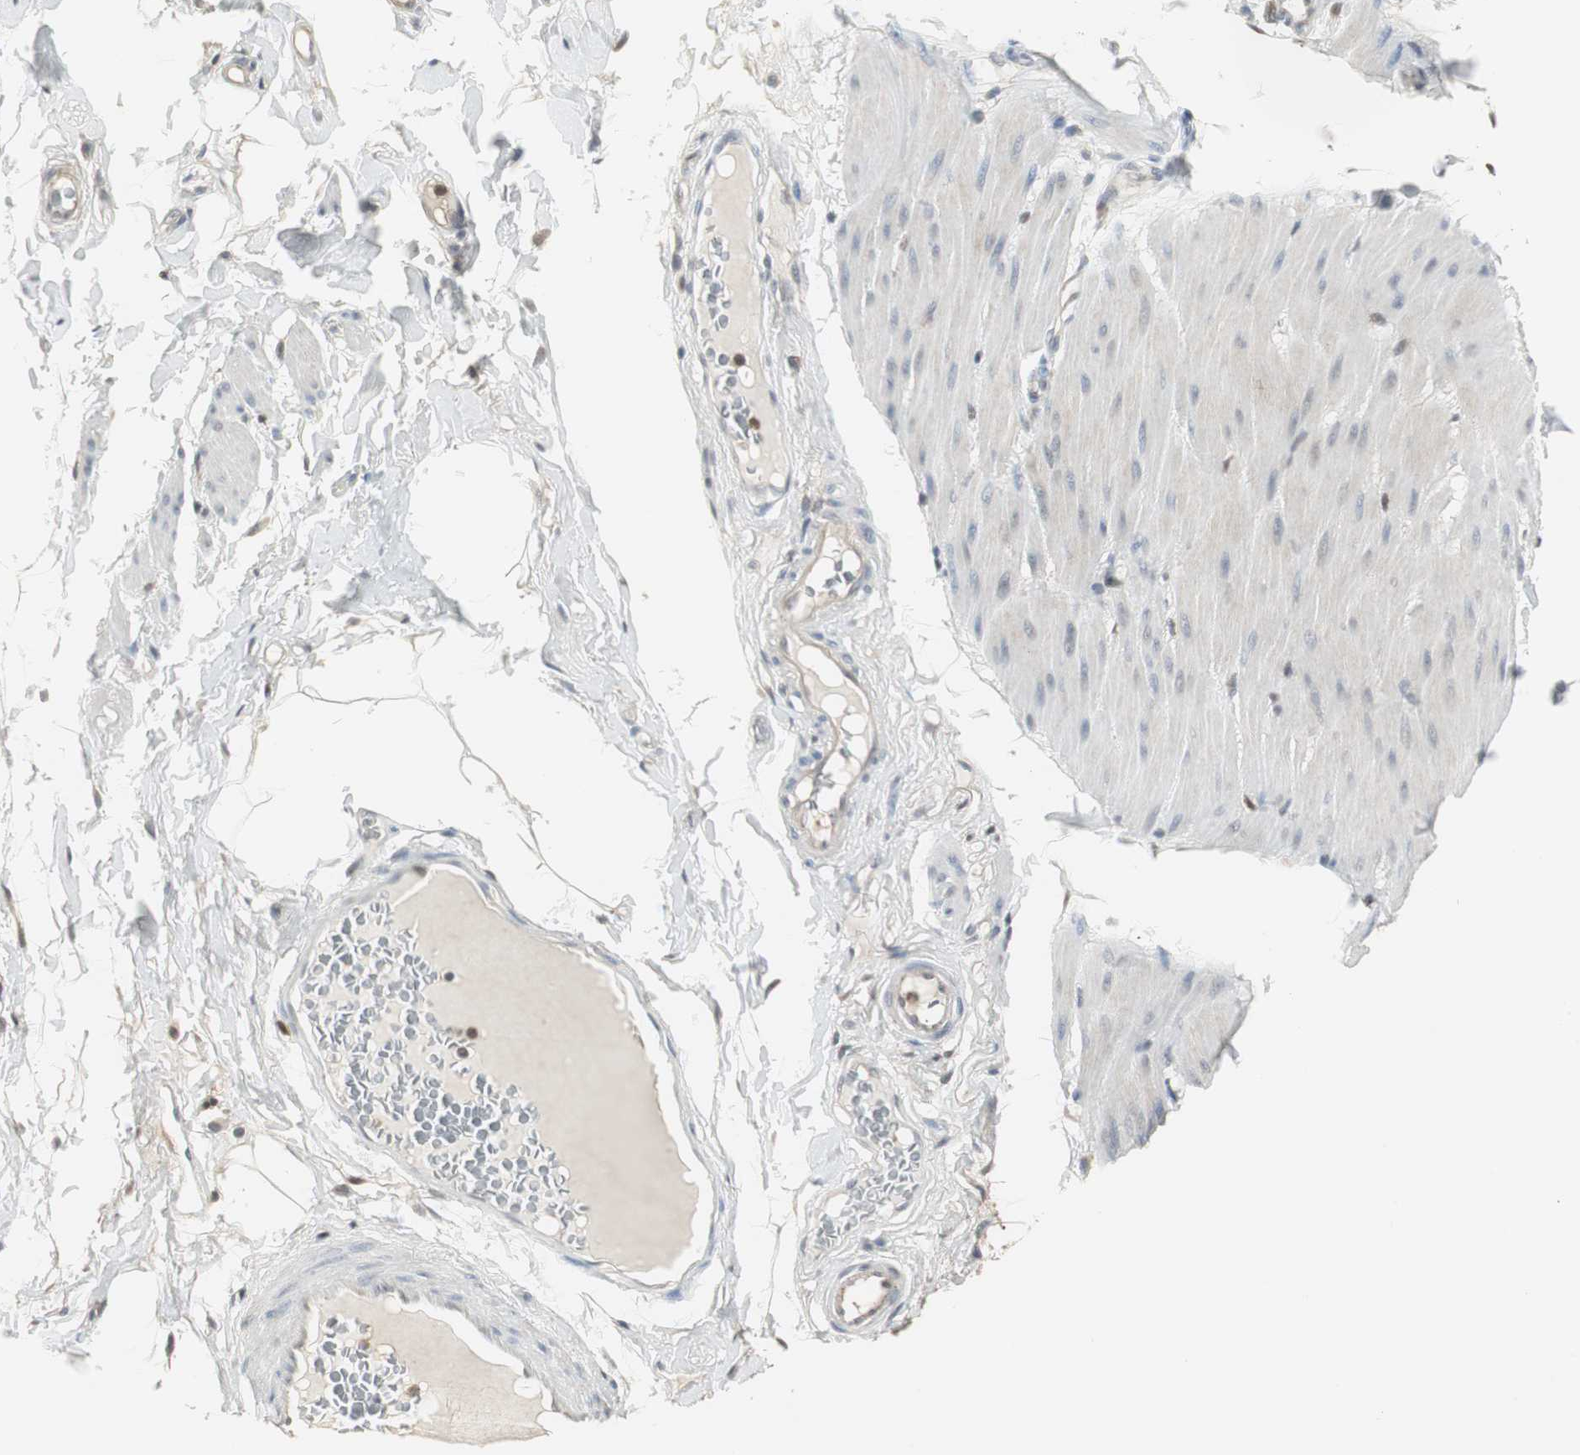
{"staining": {"intensity": "weak", "quantity": "25%-75%", "location": "cytoplasmic/membranous,nuclear"}, "tissue": "smooth muscle", "cell_type": "Smooth muscle cells", "image_type": "normal", "snomed": [{"axis": "morphology", "description": "Normal tissue, NOS"}, {"axis": "topography", "description": "Smooth muscle"}, {"axis": "topography", "description": "Colon"}], "caption": "Immunohistochemical staining of normal human smooth muscle displays 25%-75% levels of weak cytoplasmic/membranous,nuclear protein expression in approximately 25%-75% of smooth muscle cells.", "gene": "PLIN3", "patient": {"sex": "male", "age": 67}}